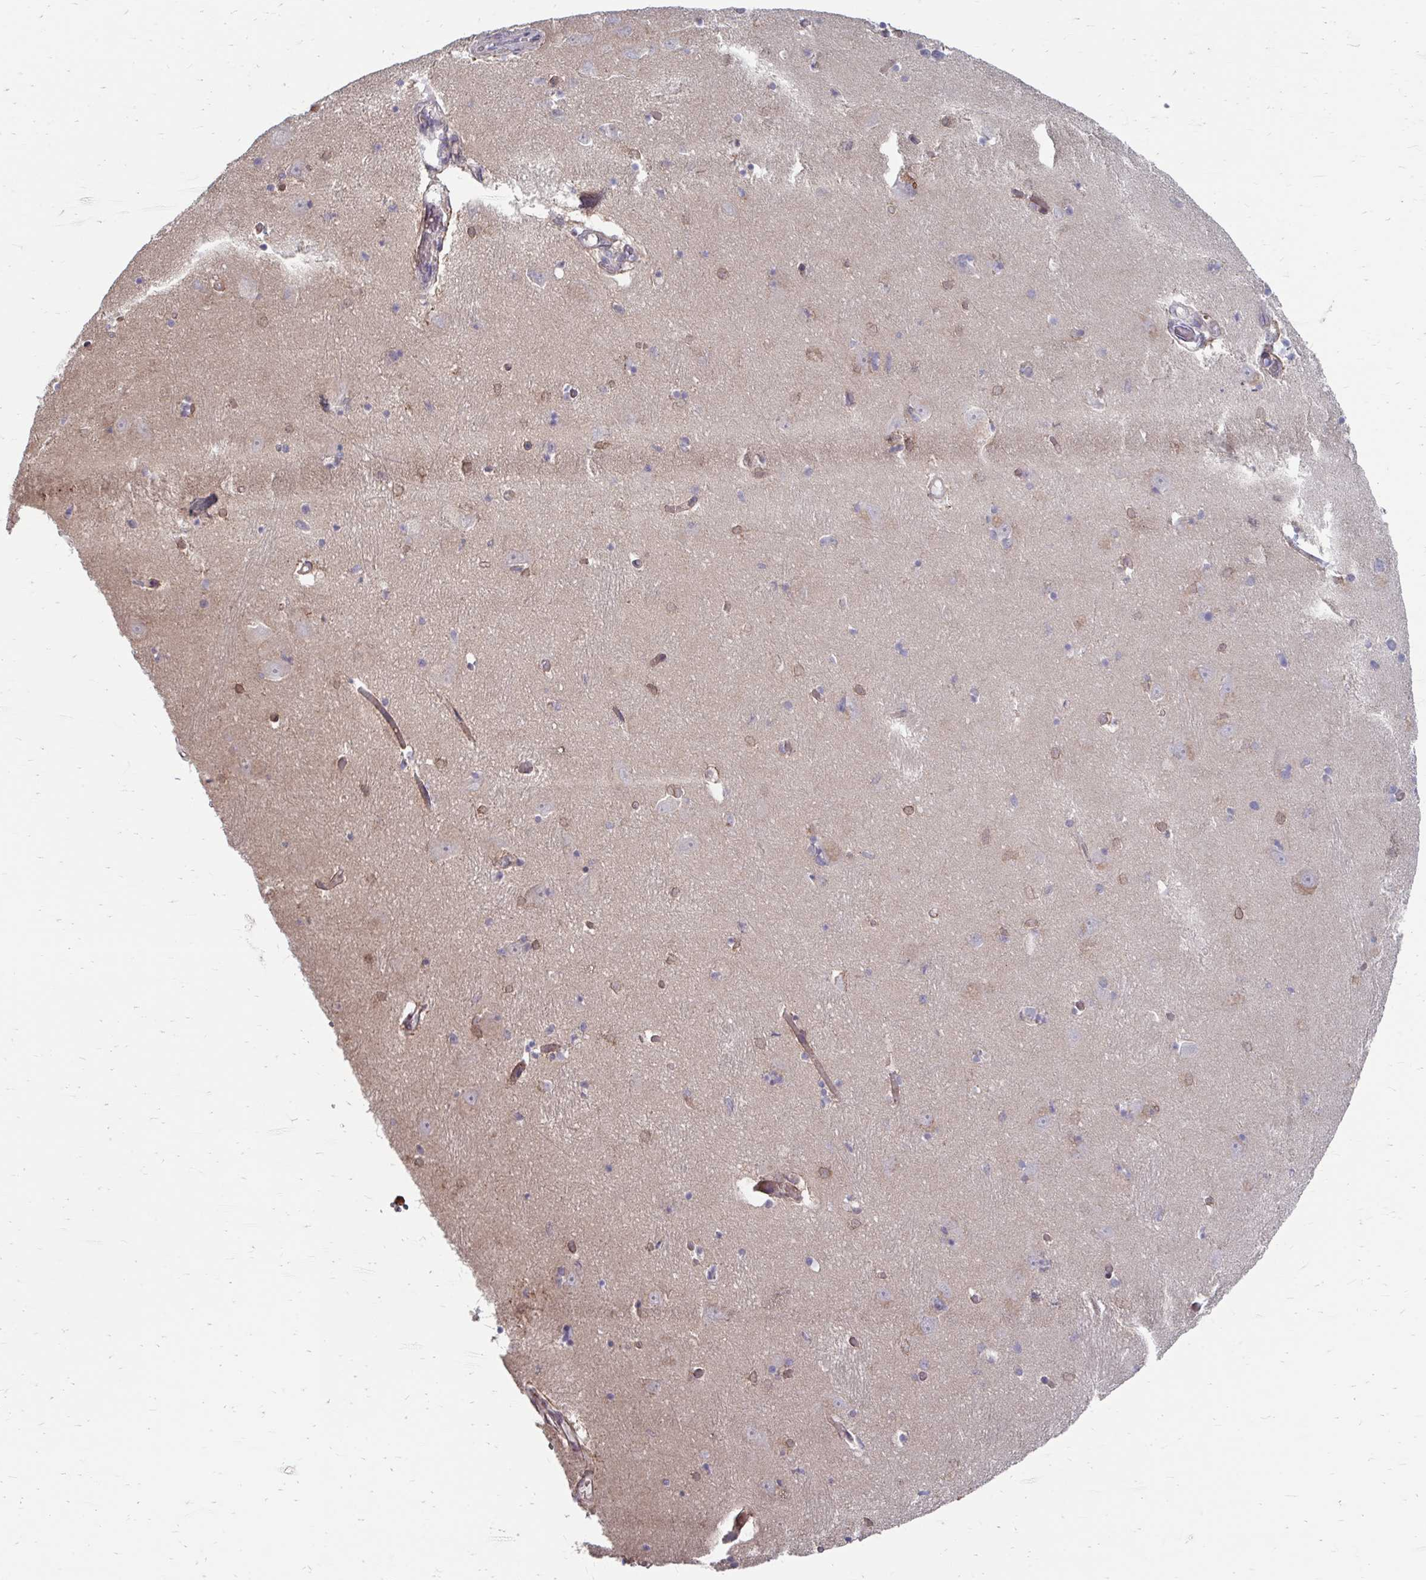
{"staining": {"intensity": "weak", "quantity": "<25%", "location": "cytoplasmic/membranous"}, "tissue": "caudate", "cell_type": "Glial cells", "image_type": "normal", "snomed": [{"axis": "morphology", "description": "Normal tissue, NOS"}, {"axis": "topography", "description": "Lateral ventricle wall"}, {"axis": "topography", "description": "Hippocampus"}], "caption": "Immunohistochemical staining of unremarkable caudate demonstrates no significant staining in glial cells.", "gene": "ITPR2", "patient": {"sex": "female", "age": 63}}